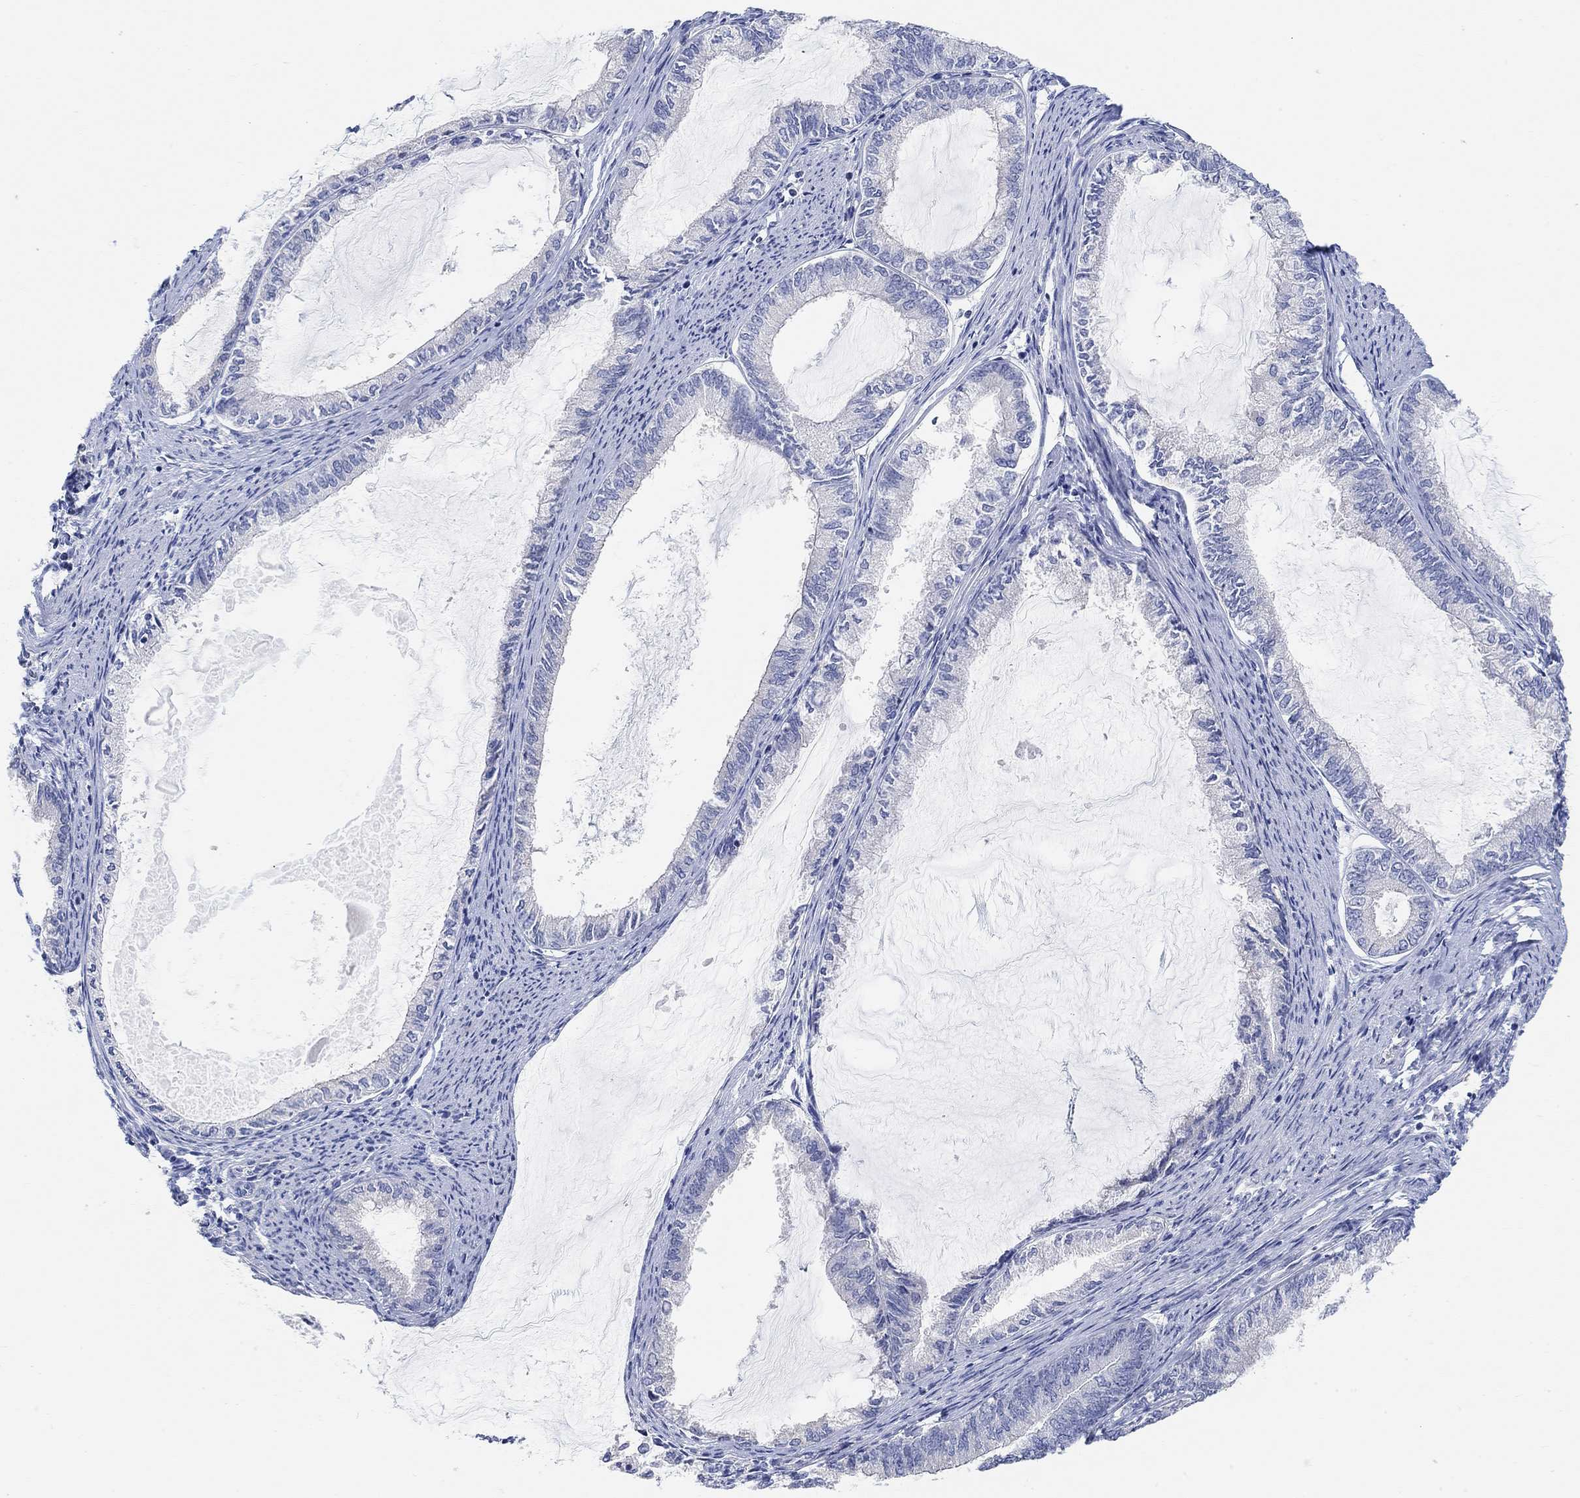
{"staining": {"intensity": "negative", "quantity": "none", "location": "none"}, "tissue": "endometrial cancer", "cell_type": "Tumor cells", "image_type": "cancer", "snomed": [{"axis": "morphology", "description": "Adenocarcinoma, NOS"}, {"axis": "topography", "description": "Endometrium"}], "caption": "Endometrial adenocarcinoma was stained to show a protein in brown. There is no significant expression in tumor cells.", "gene": "NLRP14", "patient": {"sex": "female", "age": 86}}